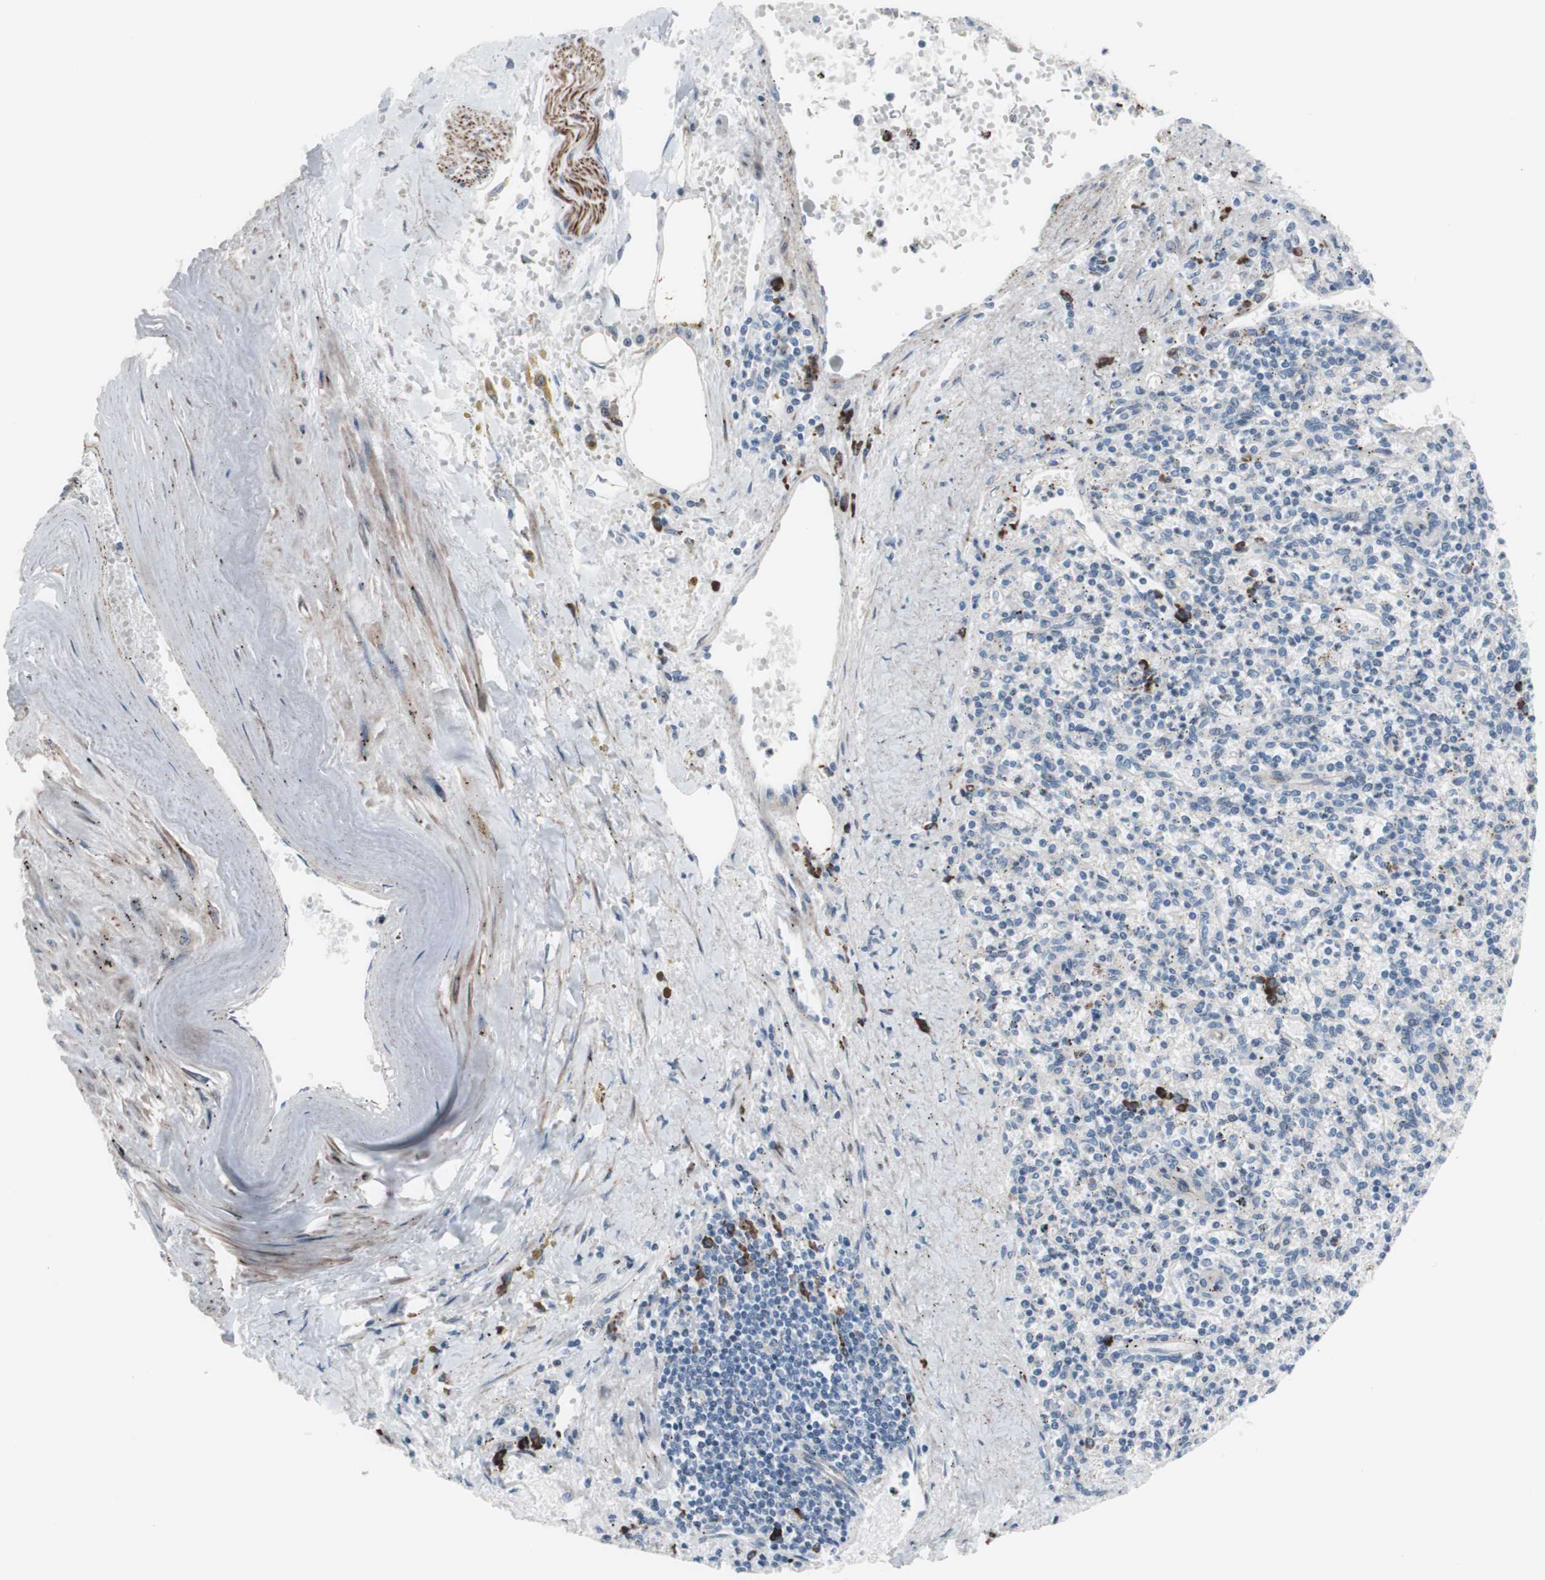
{"staining": {"intensity": "strong", "quantity": "<25%", "location": "cytoplasmic/membranous"}, "tissue": "spleen", "cell_type": "Cells in red pulp", "image_type": "normal", "snomed": [{"axis": "morphology", "description": "Normal tissue, NOS"}, {"axis": "topography", "description": "Spleen"}], "caption": "Immunohistochemical staining of unremarkable spleen shows medium levels of strong cytoplasmic/membranous staining in about <25% of cells in red pulp.", "gene": "PHTF2", "patient": {"sex": "male", "age": 72}}